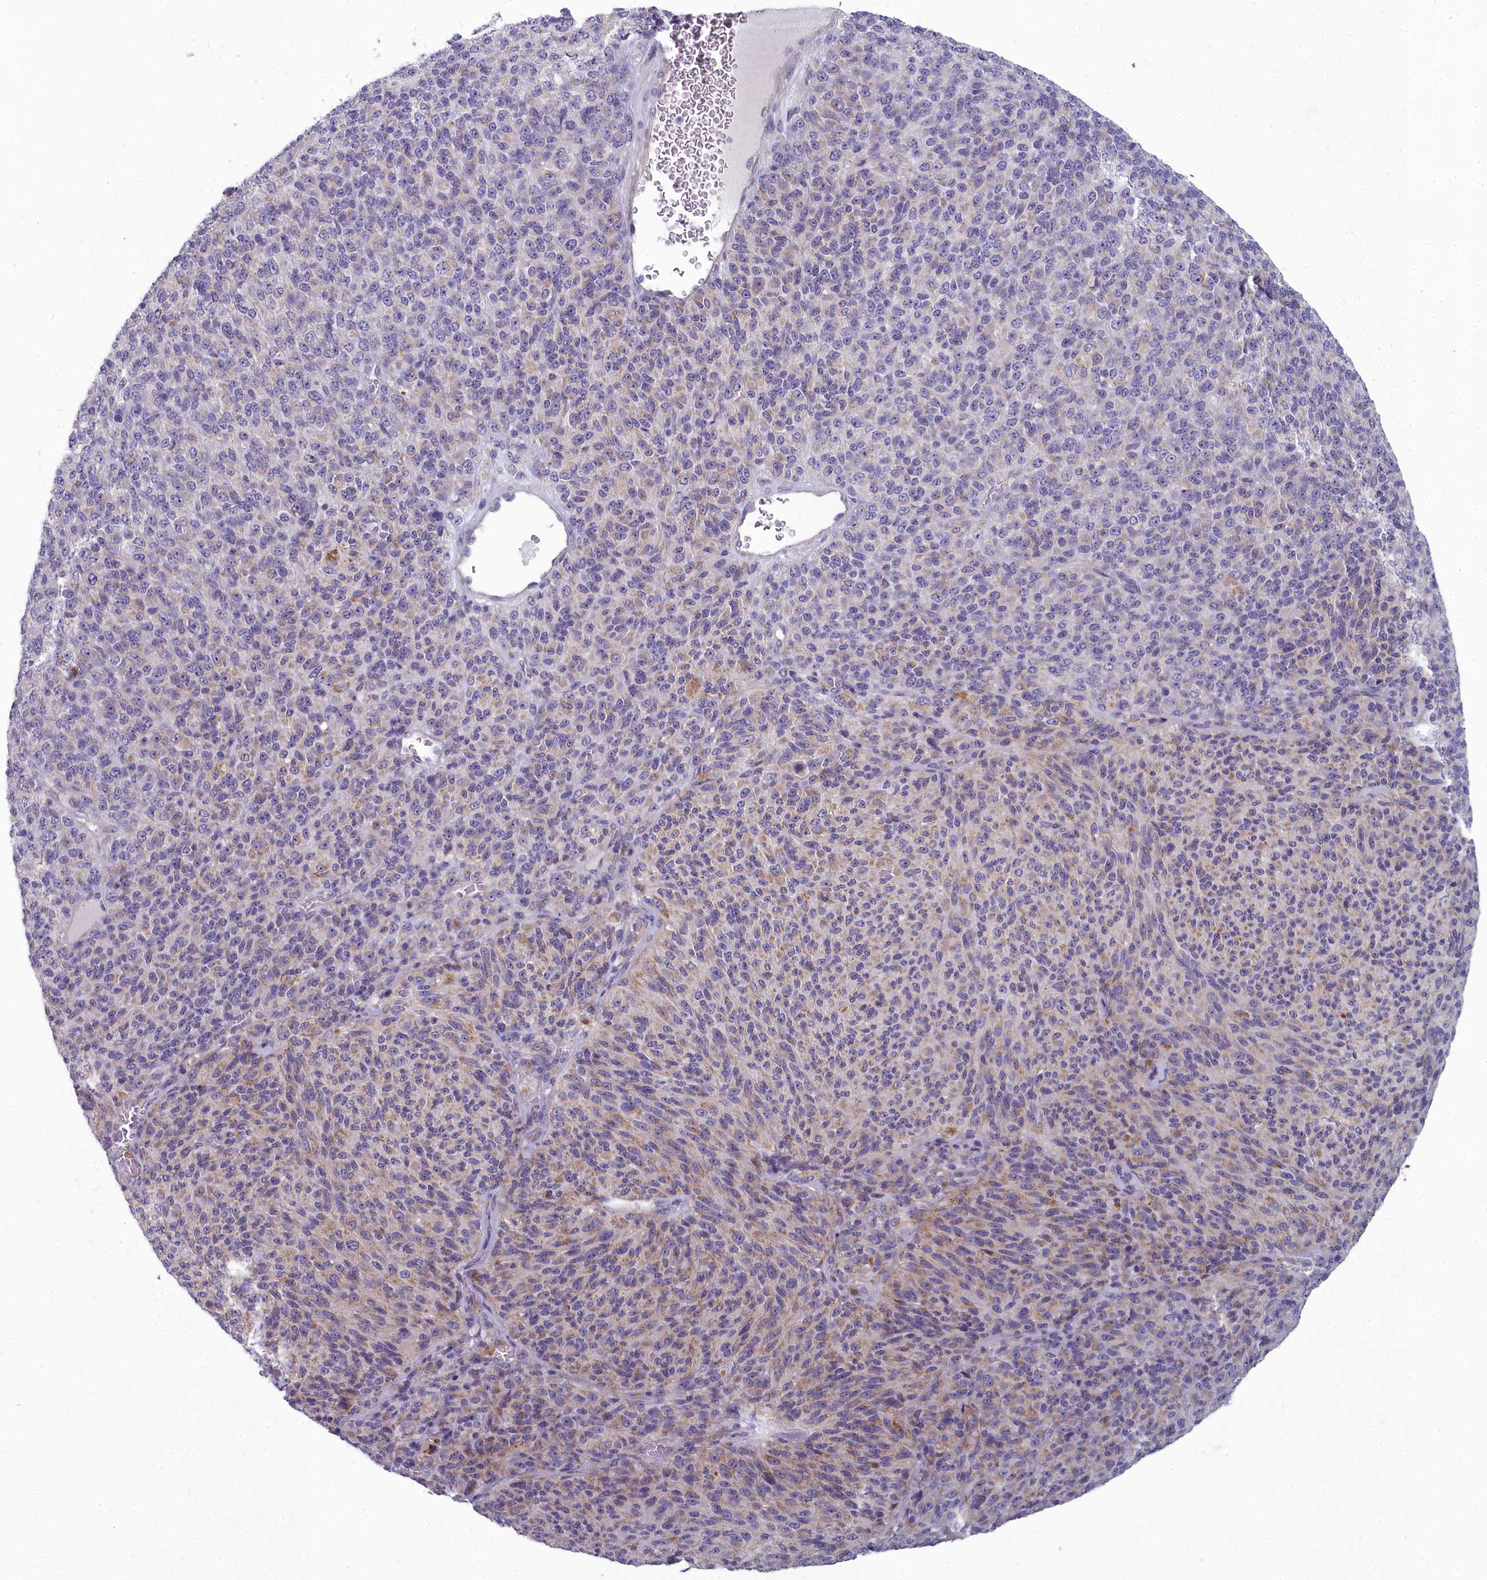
{"staining": {"intensity": "weak", "quantity": "<25%", "location": "cytoplasmic/membranous"}, "tissue": "melanoma", "cell_type": "Tumor cells", "image_type": "cancer", "snomed": [{"axis": "morphology", "description": "Malignant melanoma, Metastatic site"}, {"axis": "topography", "description": "Brain"}], "caption": "Human malignant melanoma (metastatic site) stained for a protein using IHC exhibits no staining in tumor cells.", "gene": "INSYN2A", "patient": {"sex": "female", "age": 56}}